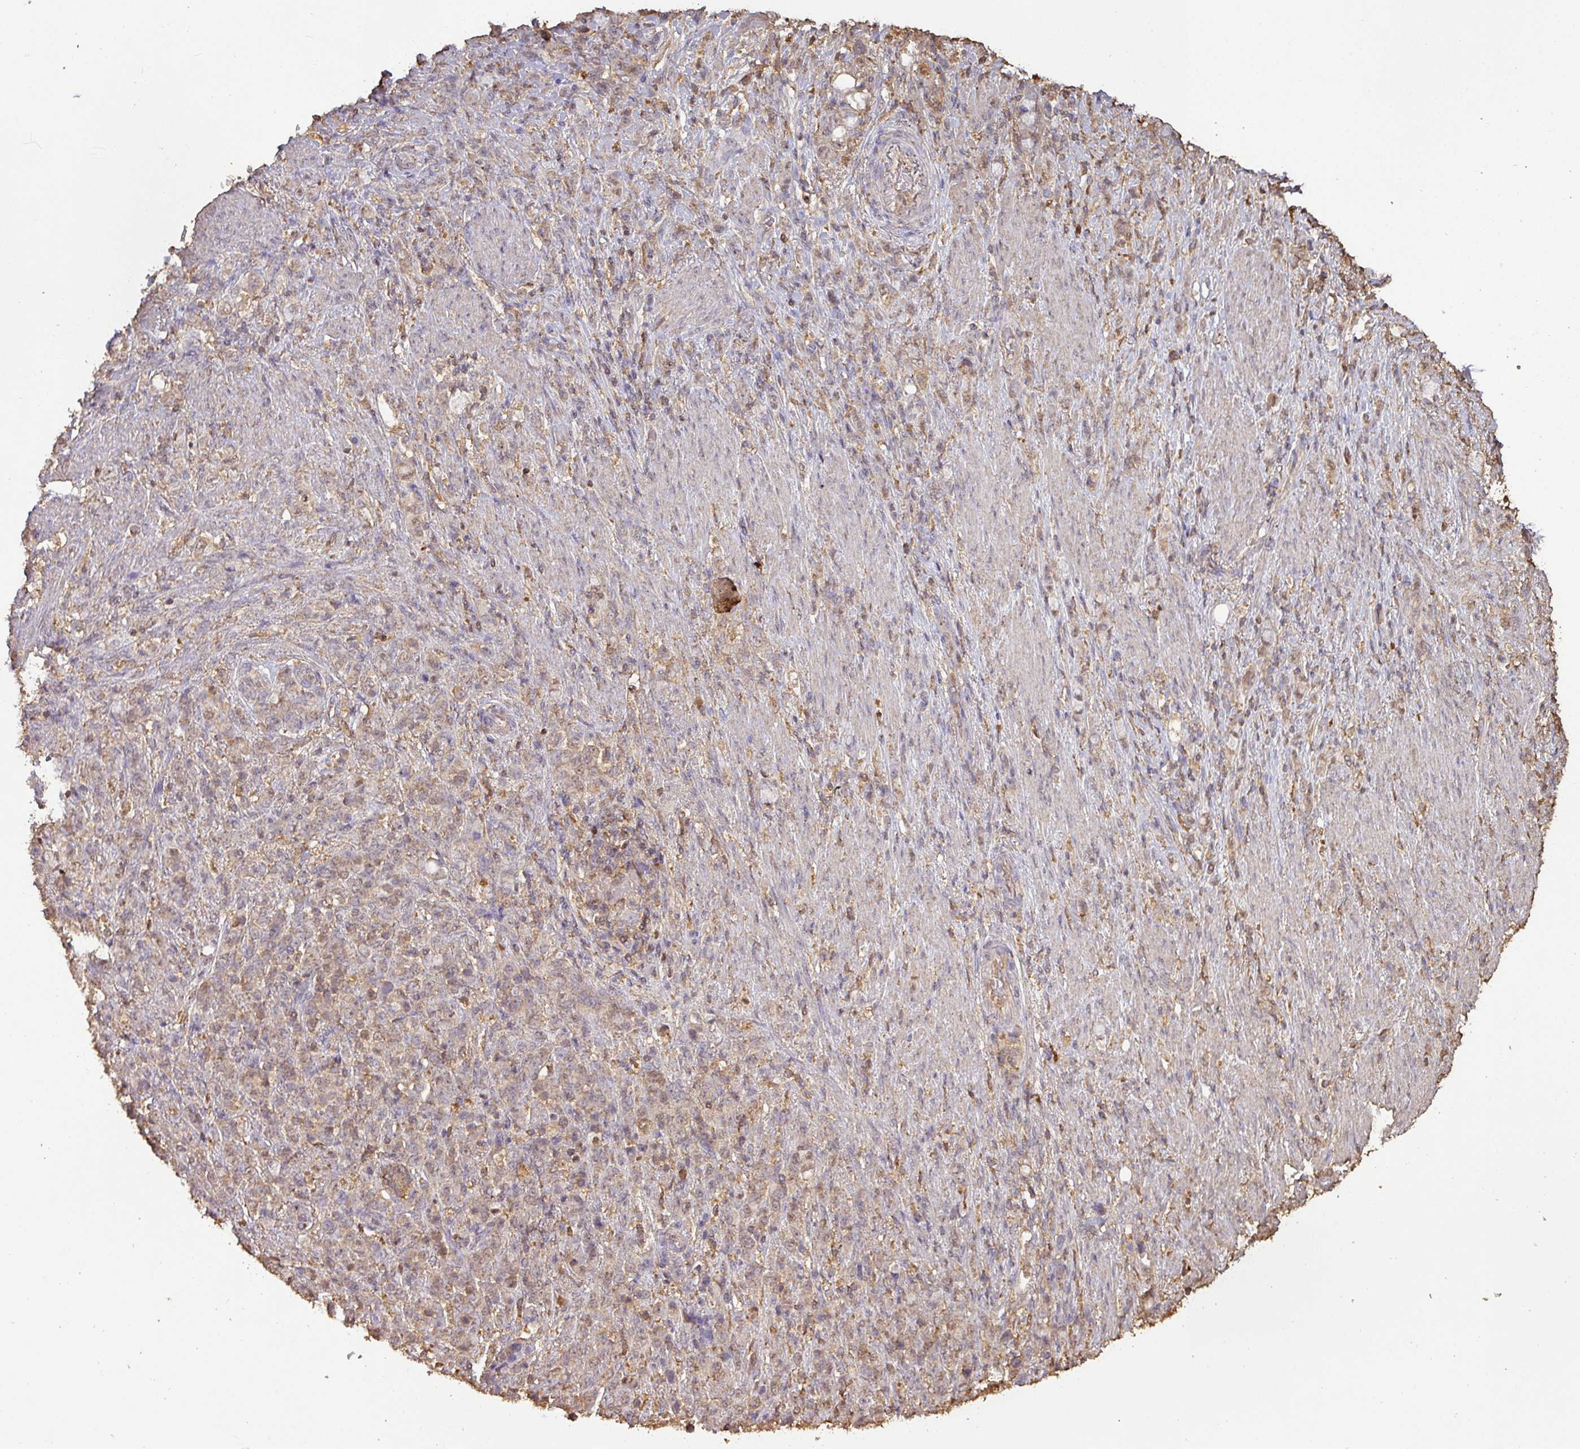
{"staining": {"intensity": "weak", "quantity": "<25%", "location": "cytoplasmic/membranous,nuclear"}, "tissue": "stomach cancer", "cell_type": "Tumor cells", "image_type": "cancer", "snomed": [{"axis": "morphology", "description": "Adenocarcinoma, NOS"}, {"axis": "topography", "description": "Stomach"}], "caption": "There is no significant expression in tumor cells of stomach cancer (adenocarcinoma).", "gene": "ATAT1", "patient": {"sex": "female", "age": 79}}